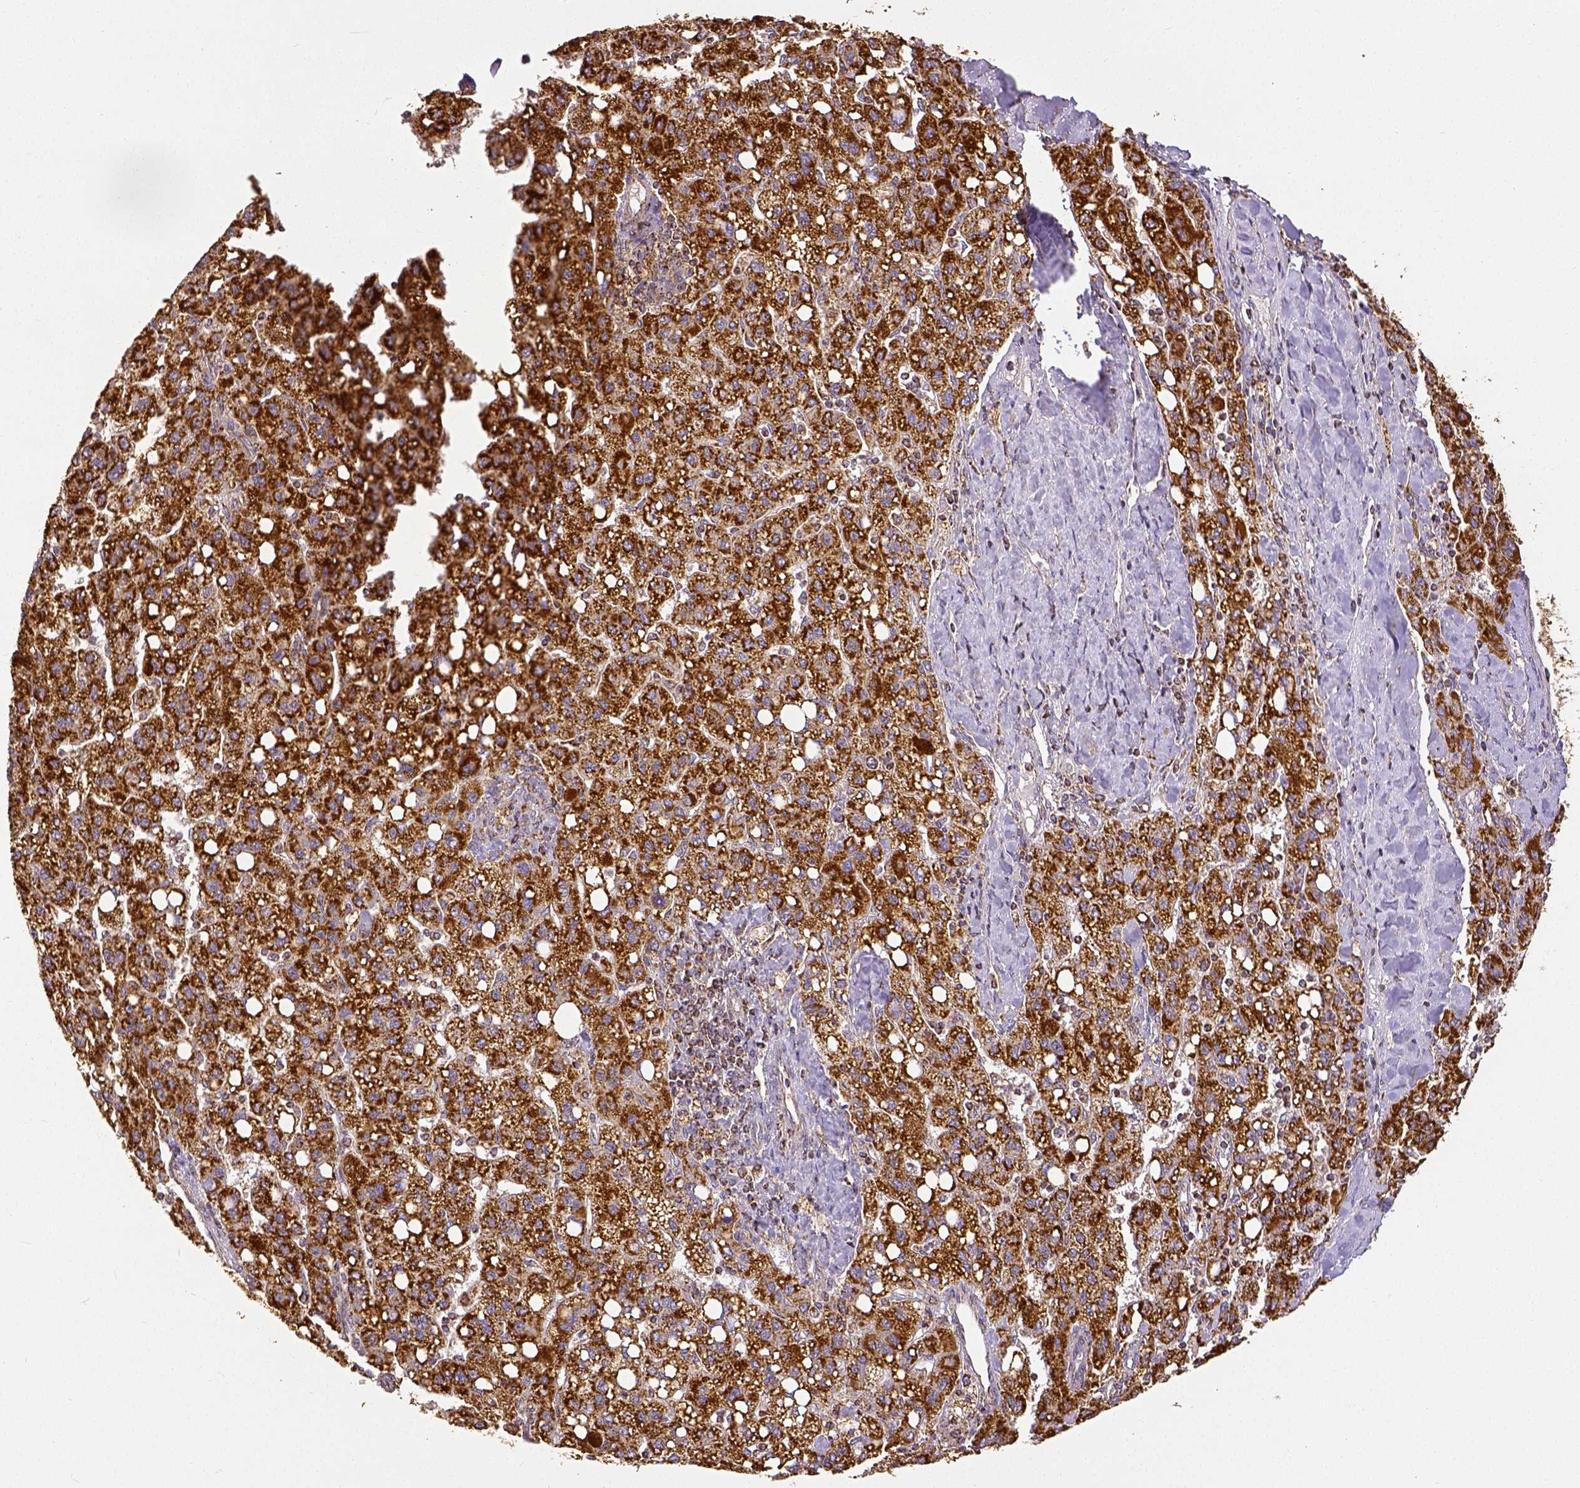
{"staining": {"intensity": "strong", "quantity": ">75%", "location": "cytoplasmic/membranous"}, "tissue": "liver cancer", "cell_type": "Tumor cells", "image_type": "cancer", "snomed": [{"axis": "morphology", "description": "Carcinoma, Hepatocellular, NOS"}, {"axis": "topography", "description": "Liver"}], "caption": "Immunohistochemical staining of liver hepatocellular carcinoma exhibits high levels of strong cytoplasmic/membranous expression in approximately >75% of tumor cells.", "gene": "SDHB", "patient": {"sex": "female", "age": 82}}